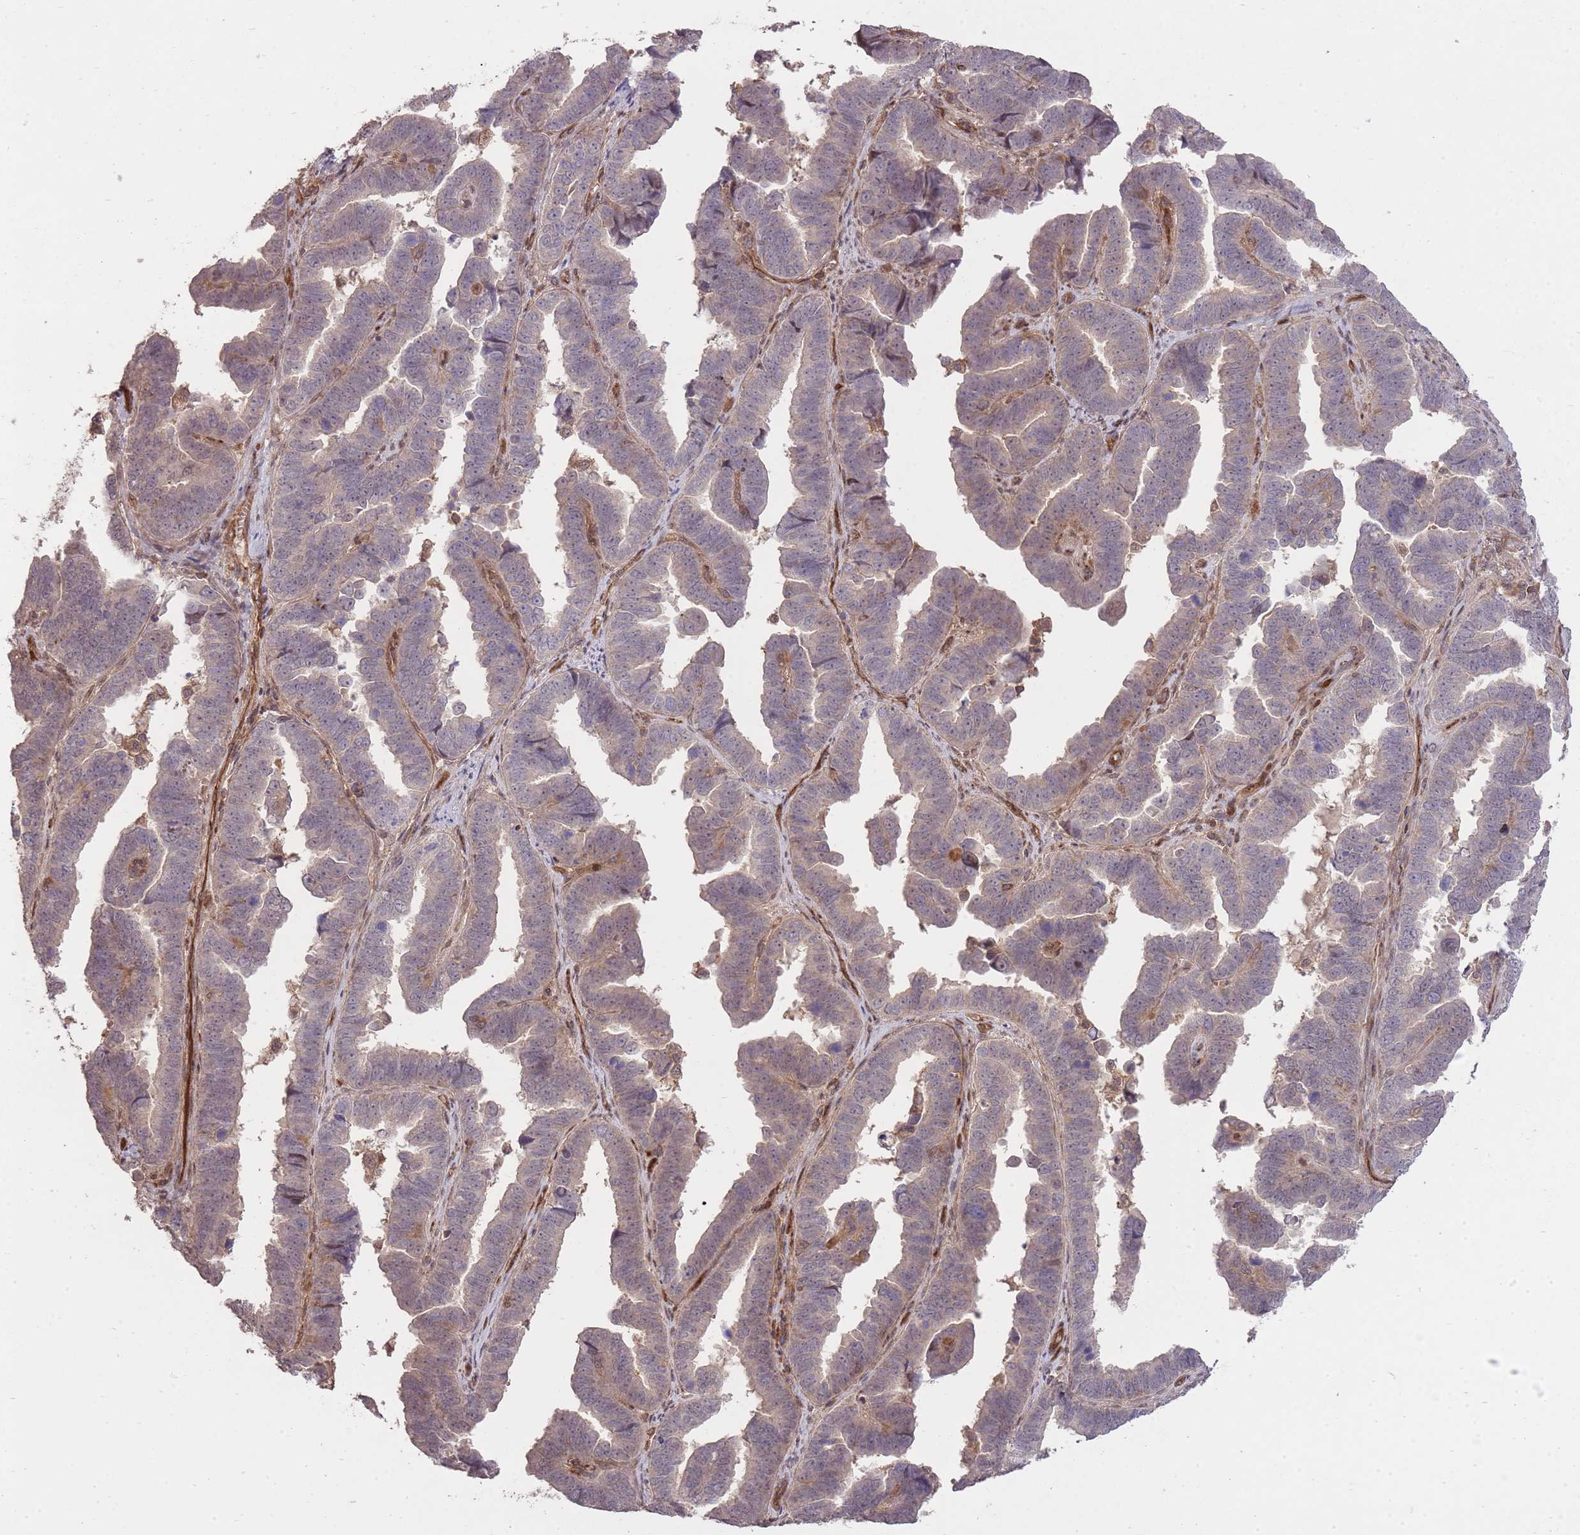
{"staining": {"intensity": "weak", "quantity": "<25%", "location": "cytoplasmic/membranous"}, "tissue": "endometrial cancer", "cell_type": "Tumor cells", "image_type": "cancer", "snomed": [{"axis": "morphology", "description": "Adenocarcinoma, NOS"}, {"axis": "topography", "description": "Endometrium"}], "caption": "Immunohistochemical staining of human adenocarcinoma (endometrial) displays no significant staining in tumor cells. Nuclei are stained in blue.", "gene": "PLD1", "patient": {"sex": "female", "age": 75}}